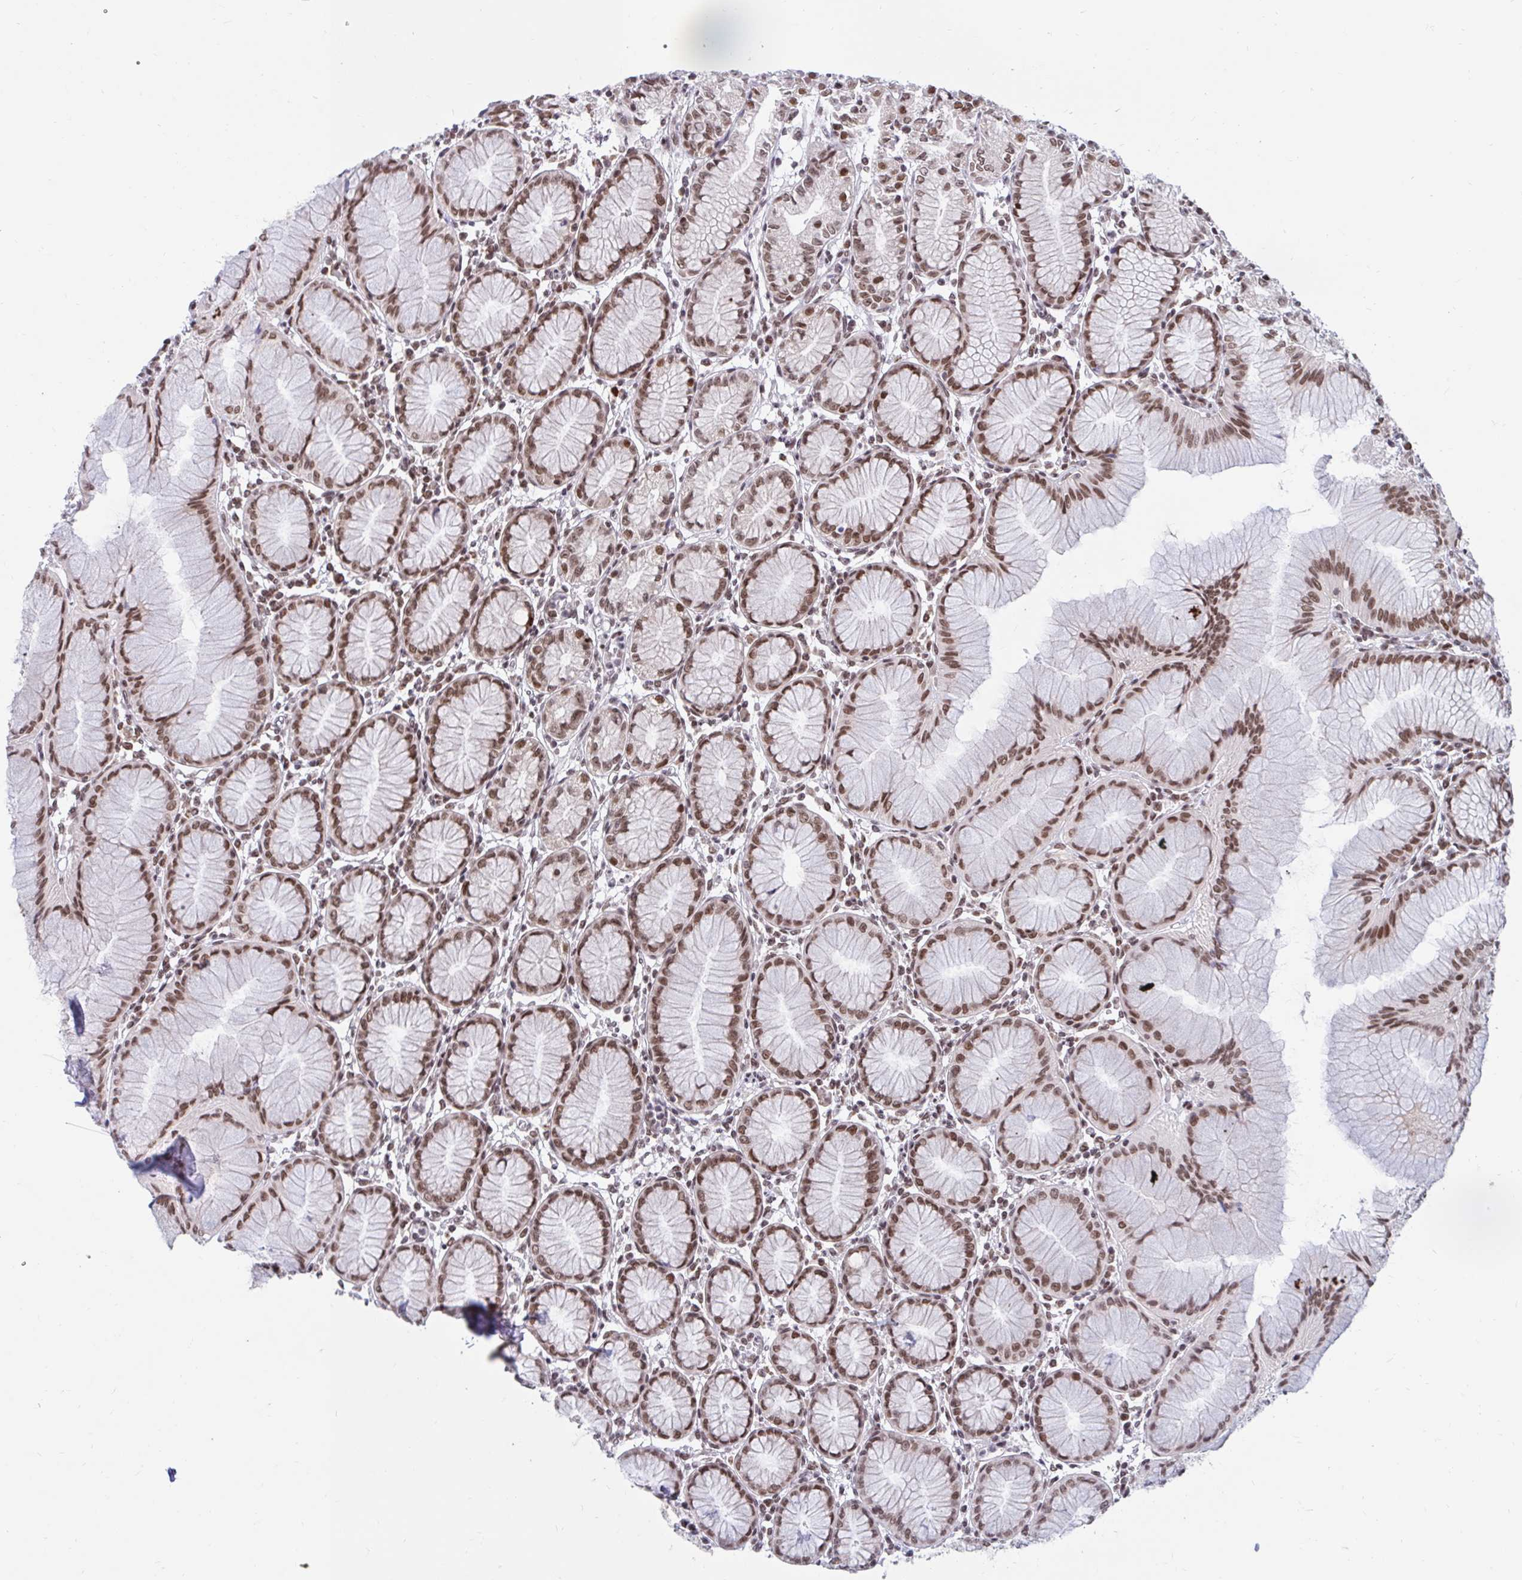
{"staining": {"intensity": "moderate", "quantity": ">75%", "location": "nuclear"}, "tissue": "stomach", "cell_type": "Glandular cells", "image_type": "normal", "snomed": [{"axis": "morphology", "description": "Normal tissue, NOS"}, {"axis": "topography", "description": "Stomach"}], "caption": "Brown immunohistochemical staining in normal stomach shows moderate nuclear staining in about >75% of glandular cells.", "gene": "PHF10", "patient": {"sex": "female", "age": 57}}